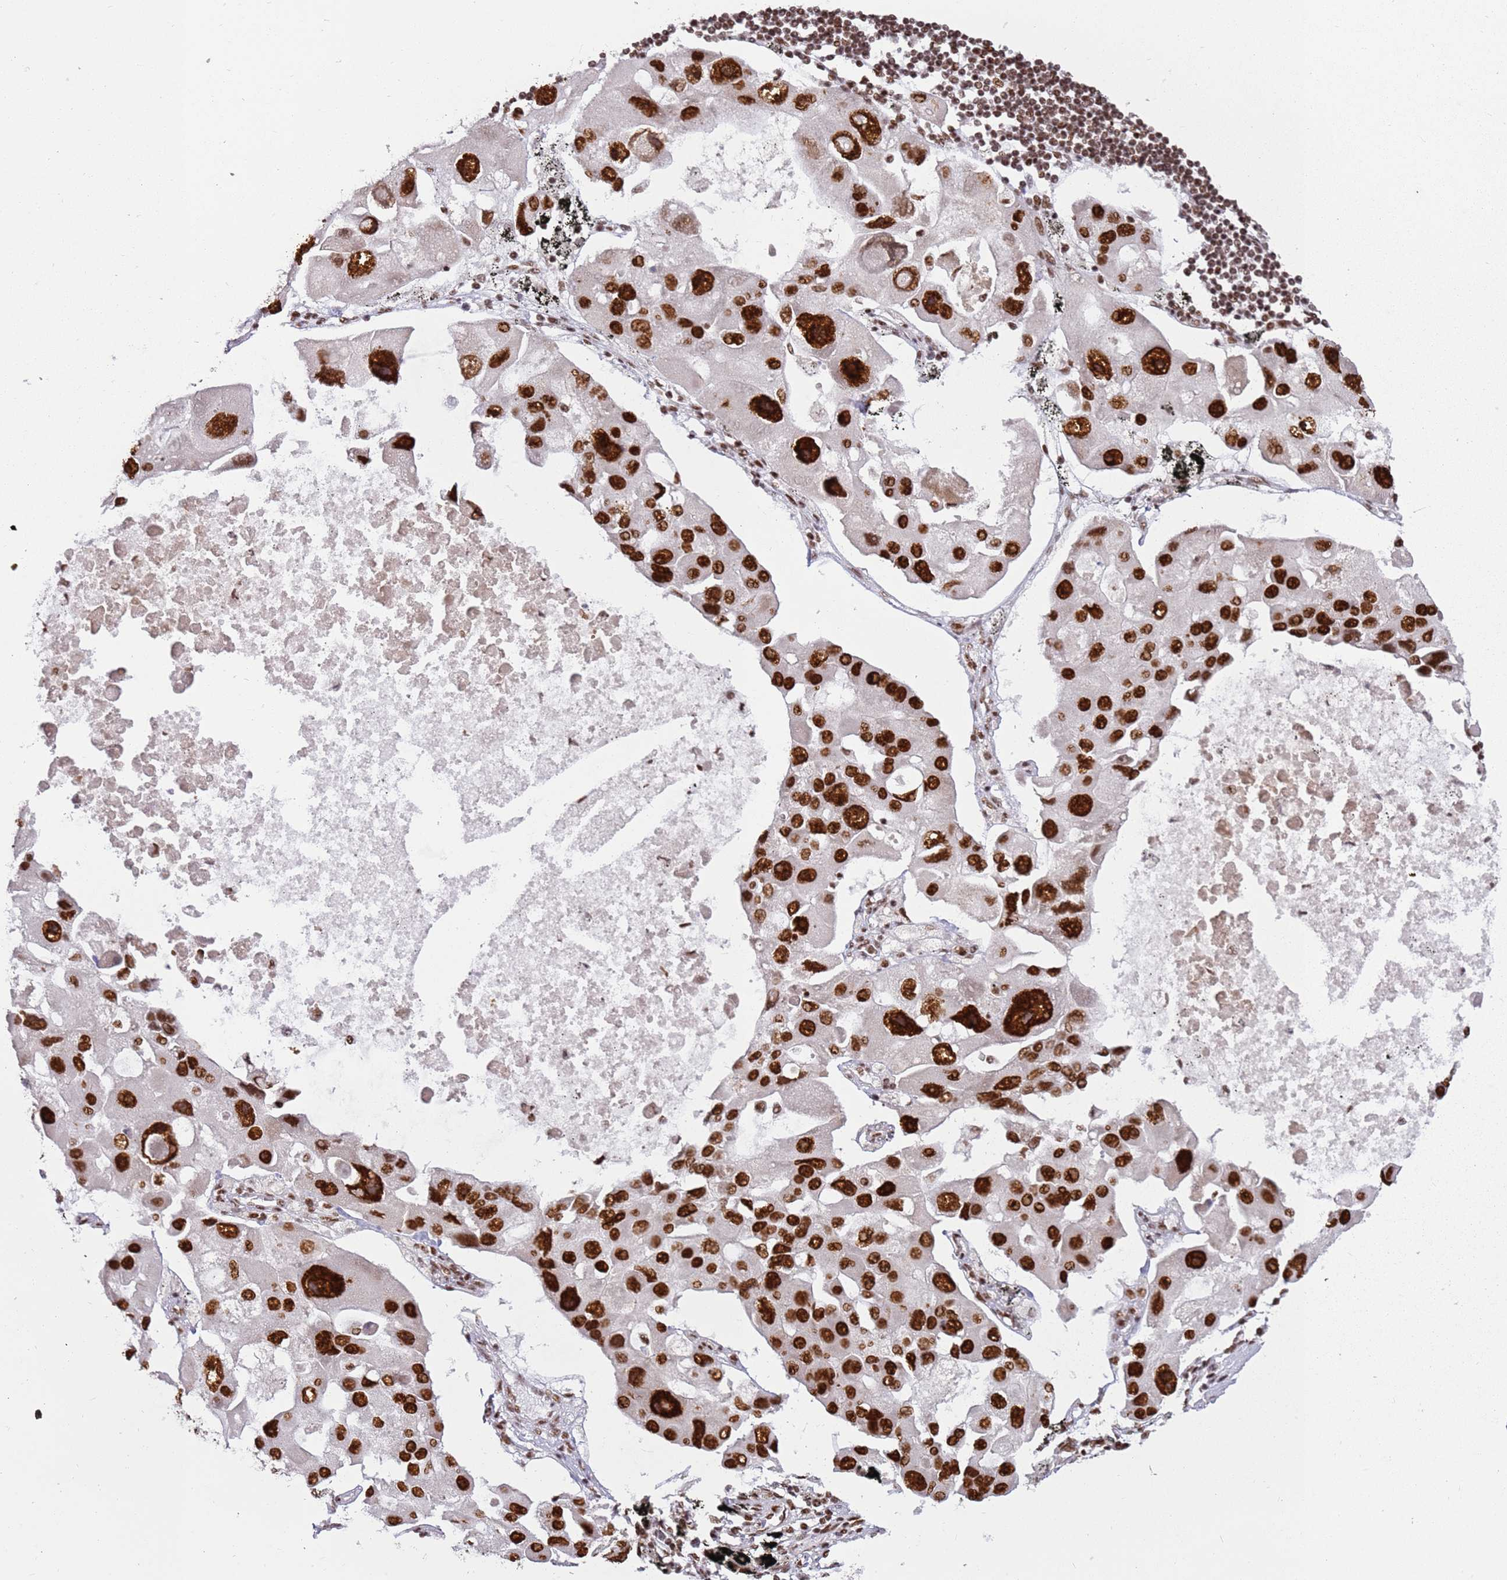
{"staining": {"intensity": "strong", "quantity": ">75%", "location": "nuclear"}, "tissue": "lung cancer", "cell_type": "Tumor cells", "image_type": "cancer", "snomed": [{"axis": "morphology", "description": "Adenocarcinoma, NOS"}, {"axis": "topography", "description": "Lung"}], "caption": "A brown stain highlights strong nuclear positivity of a protein in human lung cancer (adenocarcinoma) tumor cells. (DAB (3,3'-diaminobenzidine) = brown stain, brightfield microscopy at high magnification).", "gene": "TENT4A", "patient": {"sex": "female", "age": 54}}